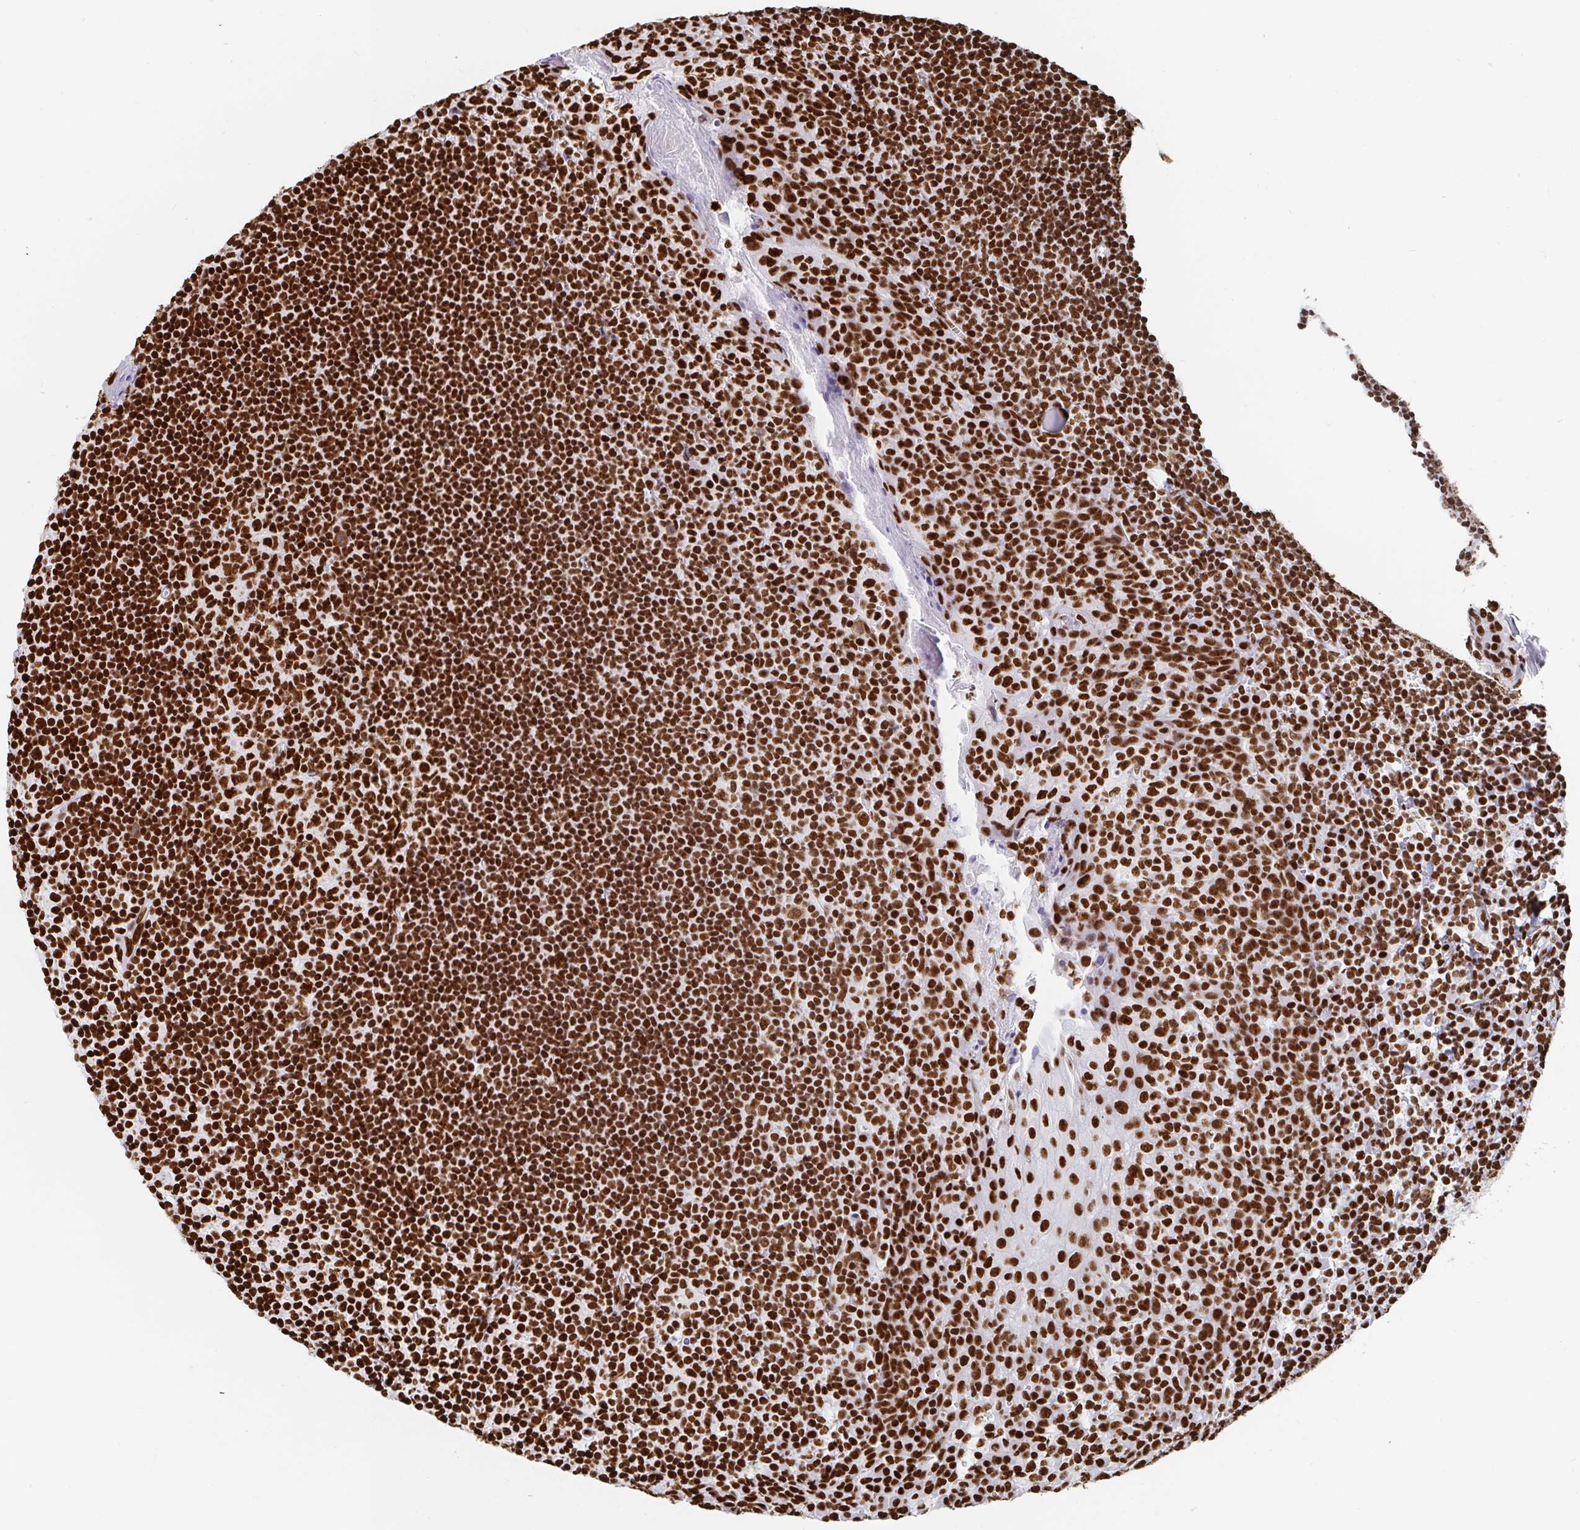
{"staining": {"intensity": "strong", "quantity": ">75%", "location": "nuclear"}, "tissue": "tonsil", "cell_type": "Germinal center cells", "image_type": "normal", "snomed": [{"axis": "morphology", "description": "Normal tissue, NOS"}, {"axis": "topography", "description": "Tonsil"}], "caption": "Immunohistochemistry photomicrograph of normal tonsil stained for a protein (brown), which displays high levels of strong nuclear positivity in approximately >75% of germinal center cells.", "gene": "EWSR1", "patient": {"sex": "male", "age": 27}}